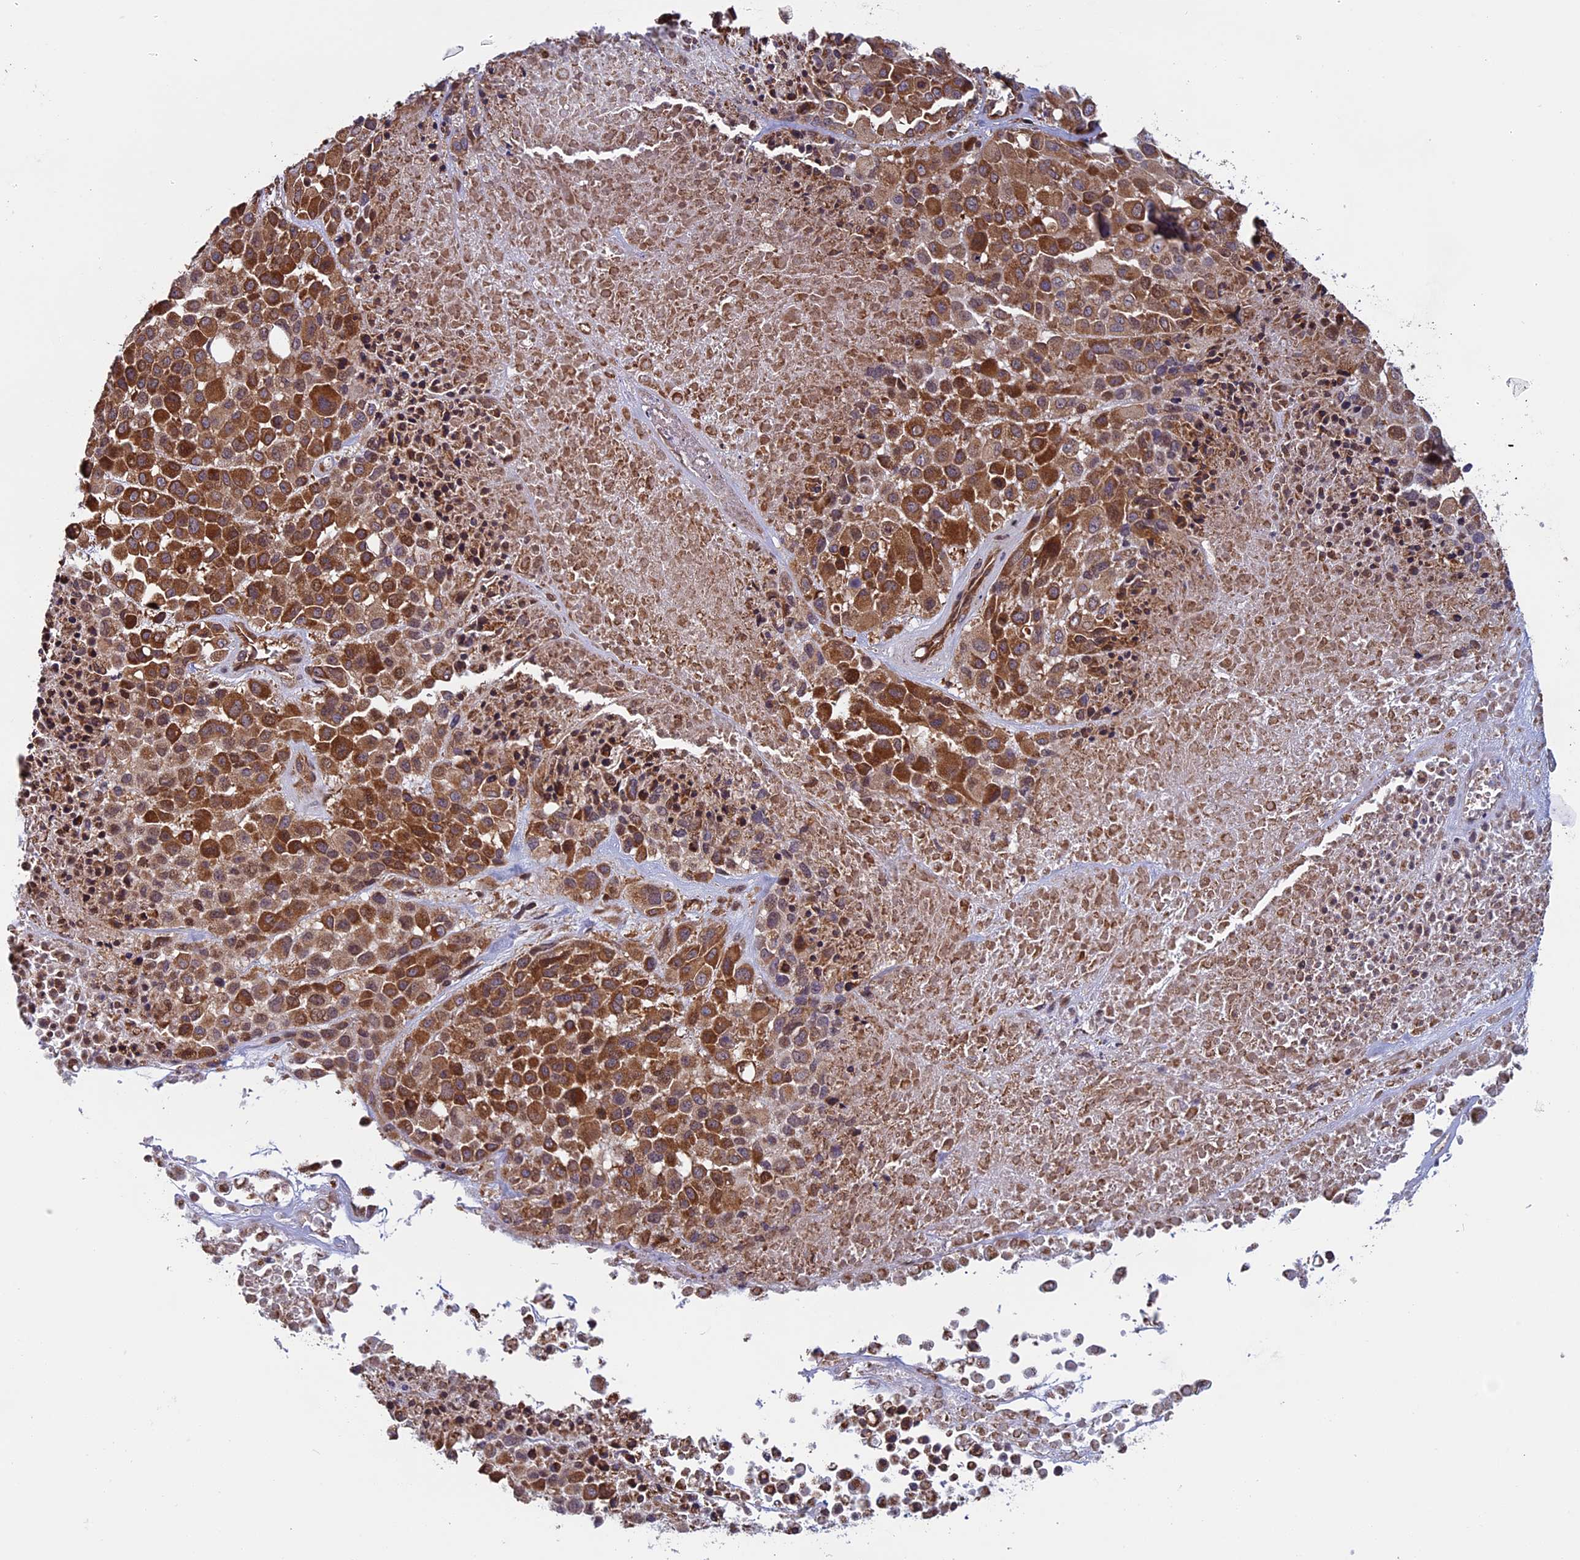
{"staining": {"intensity": "moderate", "quantity": ">75%", "location": "cytoplasmic/membranous"}, "tissue": "melanoma", "cell_type": "Tumor cells", "image_type": "cancer", "snomed": [{"axis": "morphology", "description": "Malignant melanoma, Metastatic site"}, {"axis": "topography", "description": "Skin"}], "caption": "DAB (3,3'-diaminobenzidine) immunohistochemical staining of melanoma demonstrates moderate cytoplasmic/membranous protein staining in about >75% of tumor cells. (DAB (3,3'-diaminobenzidine) = brown stain, brightfield microscopy at high magnification).", "gene": "CCDC8", "patient": {"sex": "female", "age": 81}}